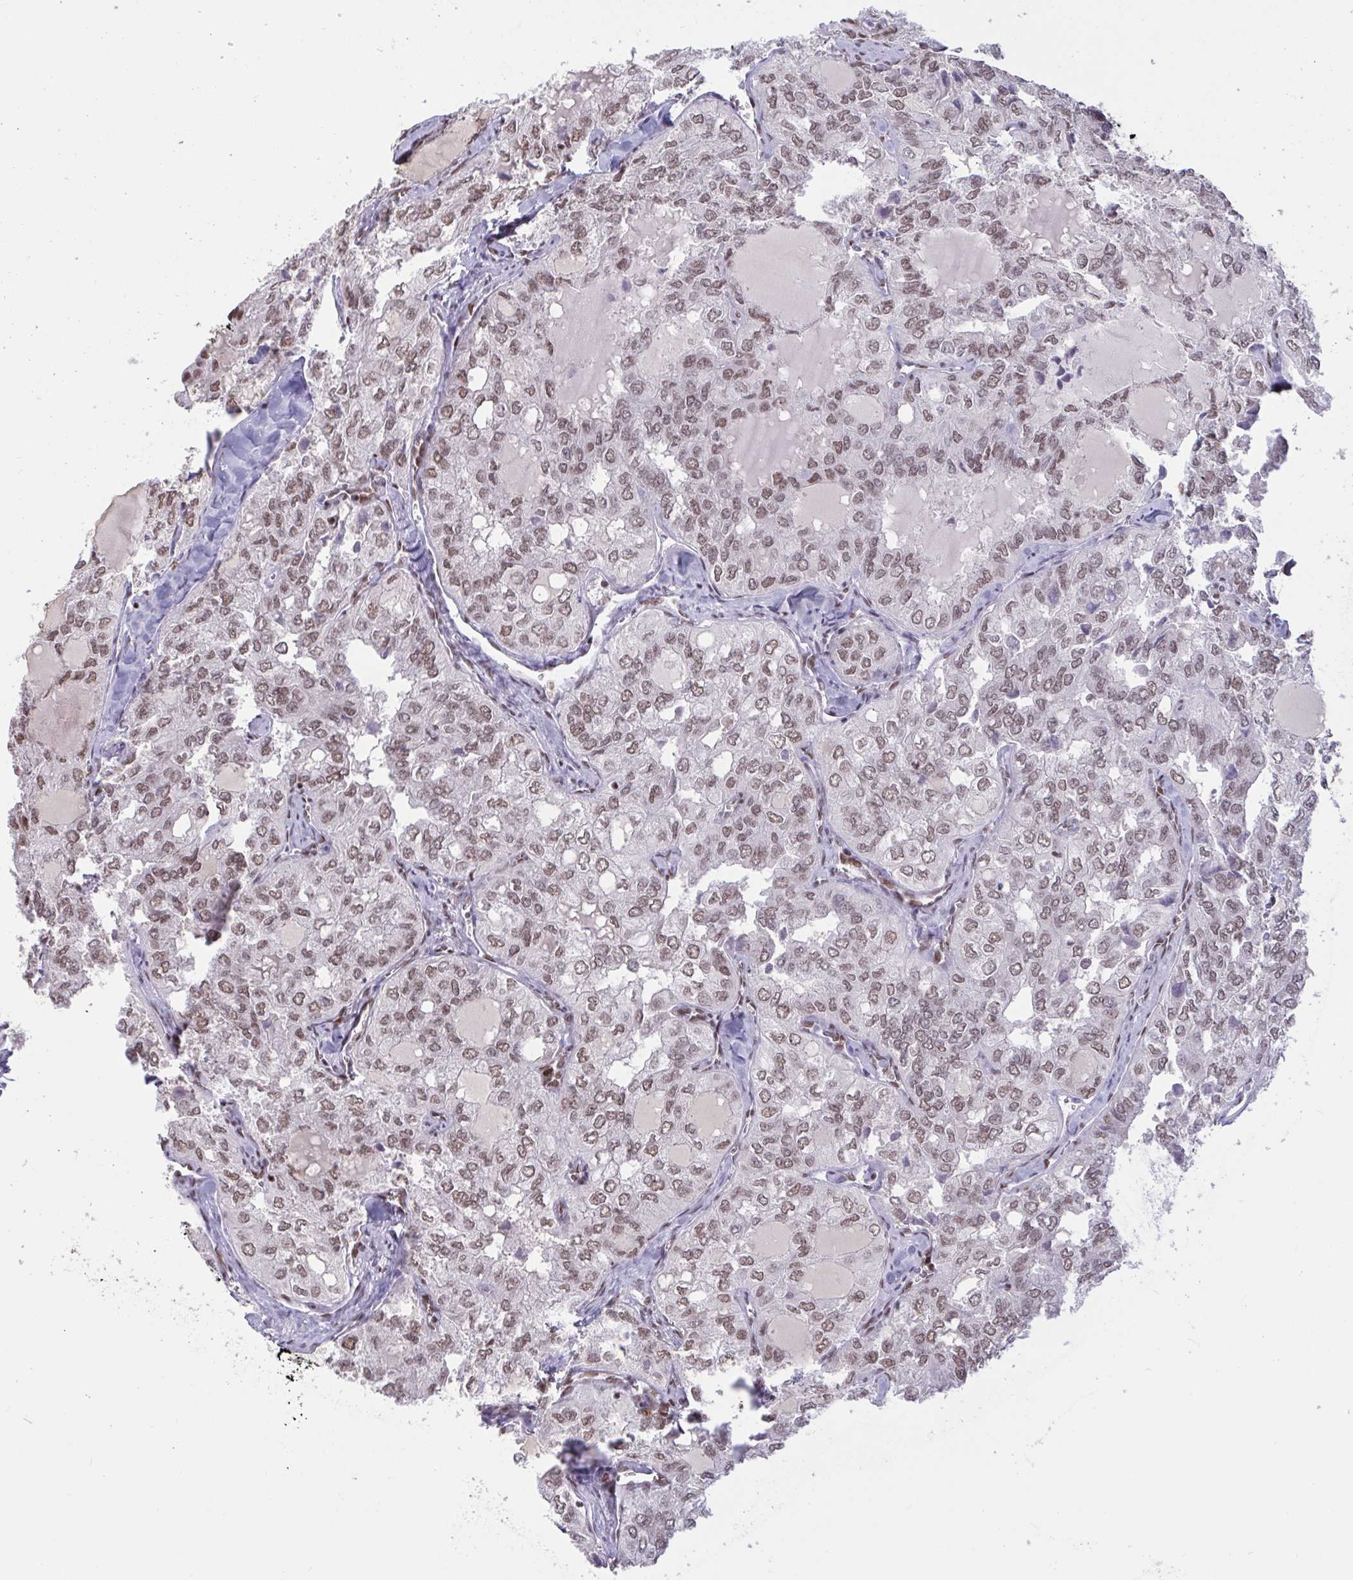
{"staining": {"intensity": "moderate", "quantity": ">75%", "location": "nuclear"}, "tissue": "thyroid cancer", "cell_type": "Tumor cells", "image_type": "cancer", "snomed": [{"axis": "morphology", "description": "Follicular adenoma carcinoma, NOS"}, {"axis": "topography", "description": "Thyroid gland"}], "caption": "A brown stain highlights moderate nuclear expression of a protein in follicular adenoma carcinoma (thyroid) tumor cells.", "gene": "CBFA2T2", "patient": {"sex": "male", "age": 75}}